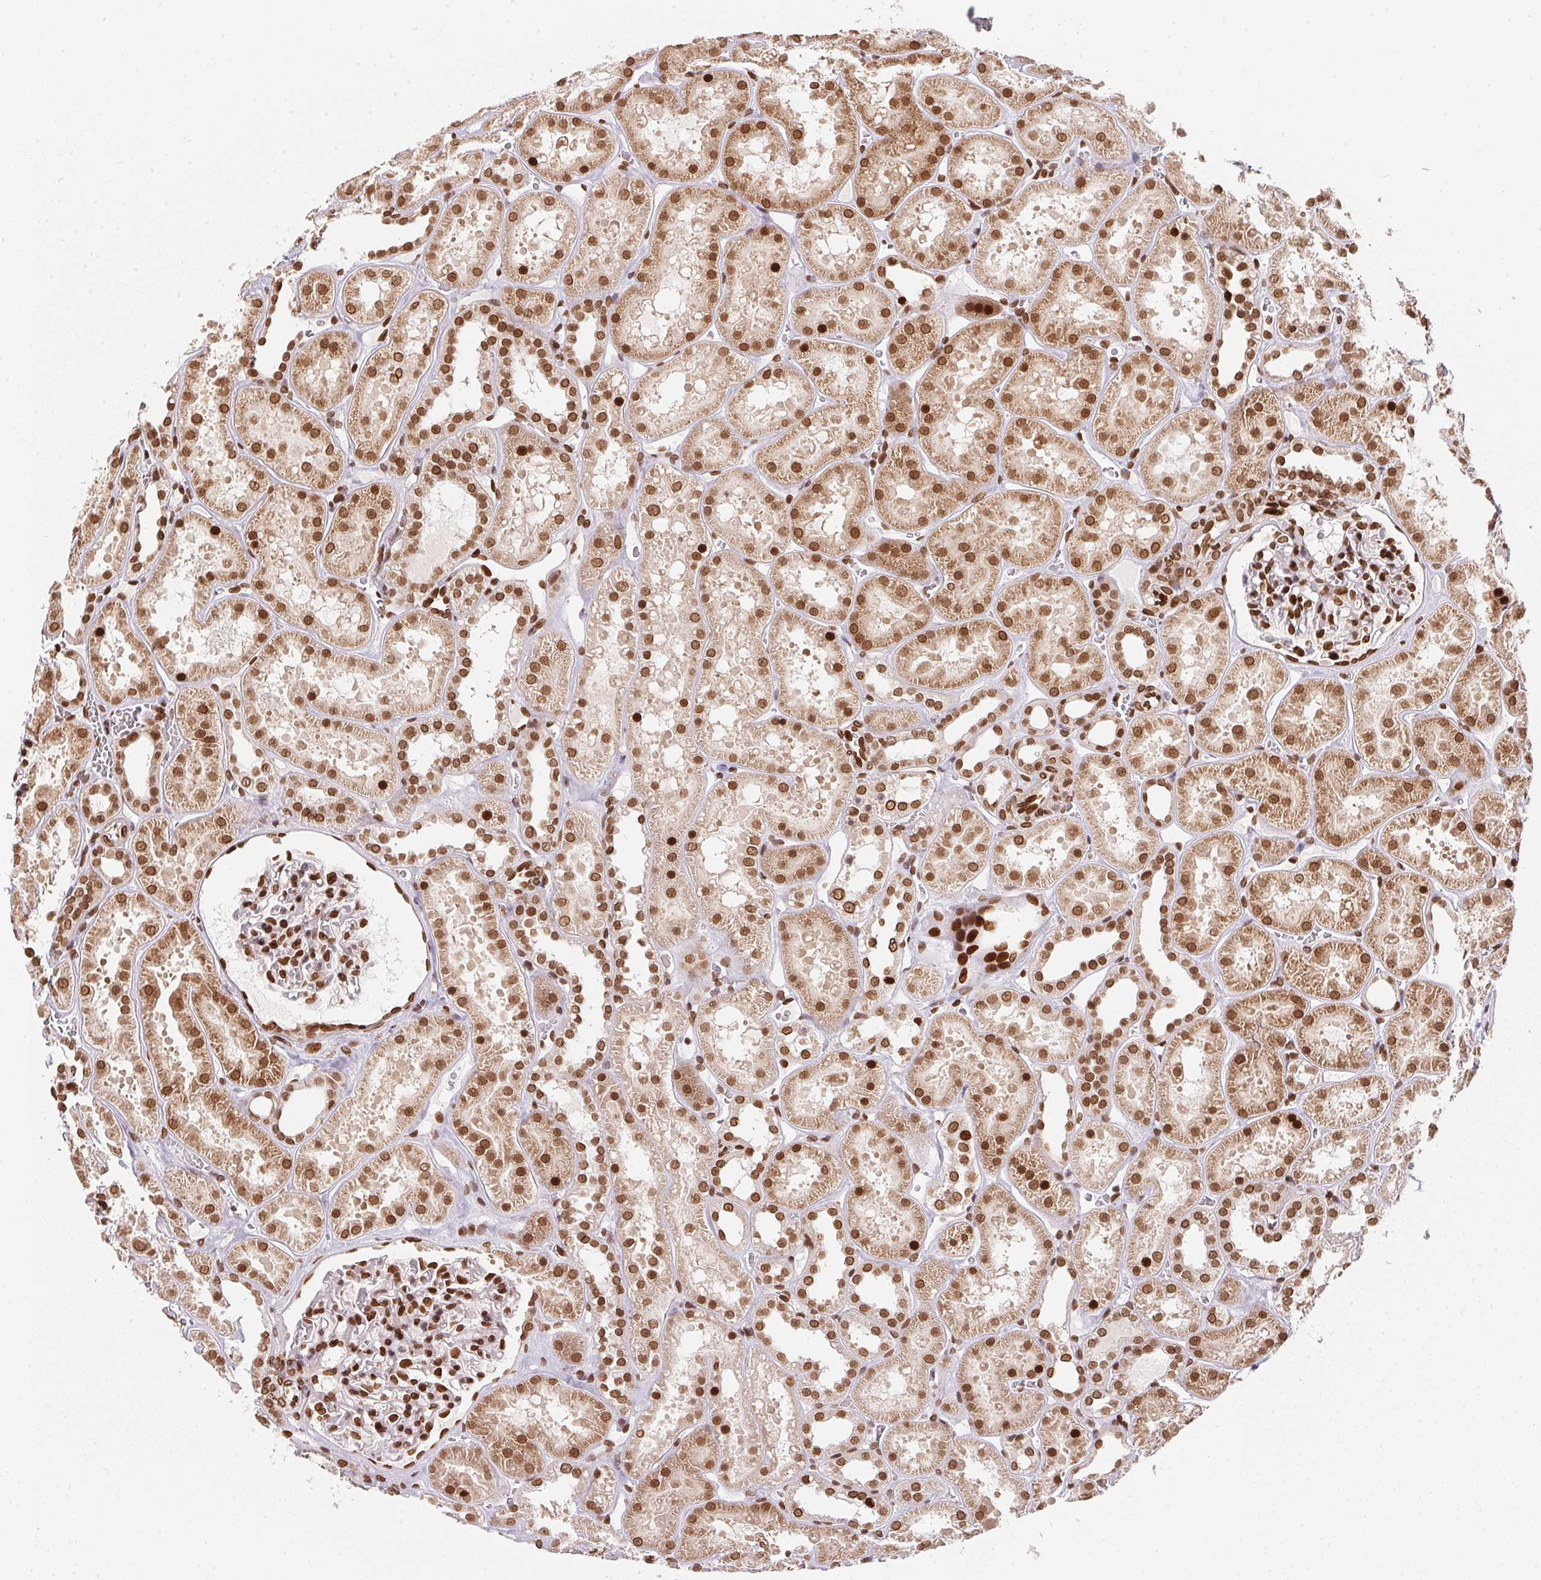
{"staining": {"intensity": "strong", "quantity": "25%-75%", "location": "nuclear"}, "tissue": "kidney", "cell_type": "Cells in glomeruli", "image_type": "normal", "snomed": [{"axis": "morphology", "description": "Normal tissue, NOS"}, {"axis": "topography", "description": "Kidney"}], "caption": "Immunohistochemical staining of normal human kidney exhibits 25%-75% levels of strong nuclear protein staining in approximately 25%-75% of cells in glomeruli.", "gene": "SAP30BP", "patient": {"sex": "female", "age": 41}}